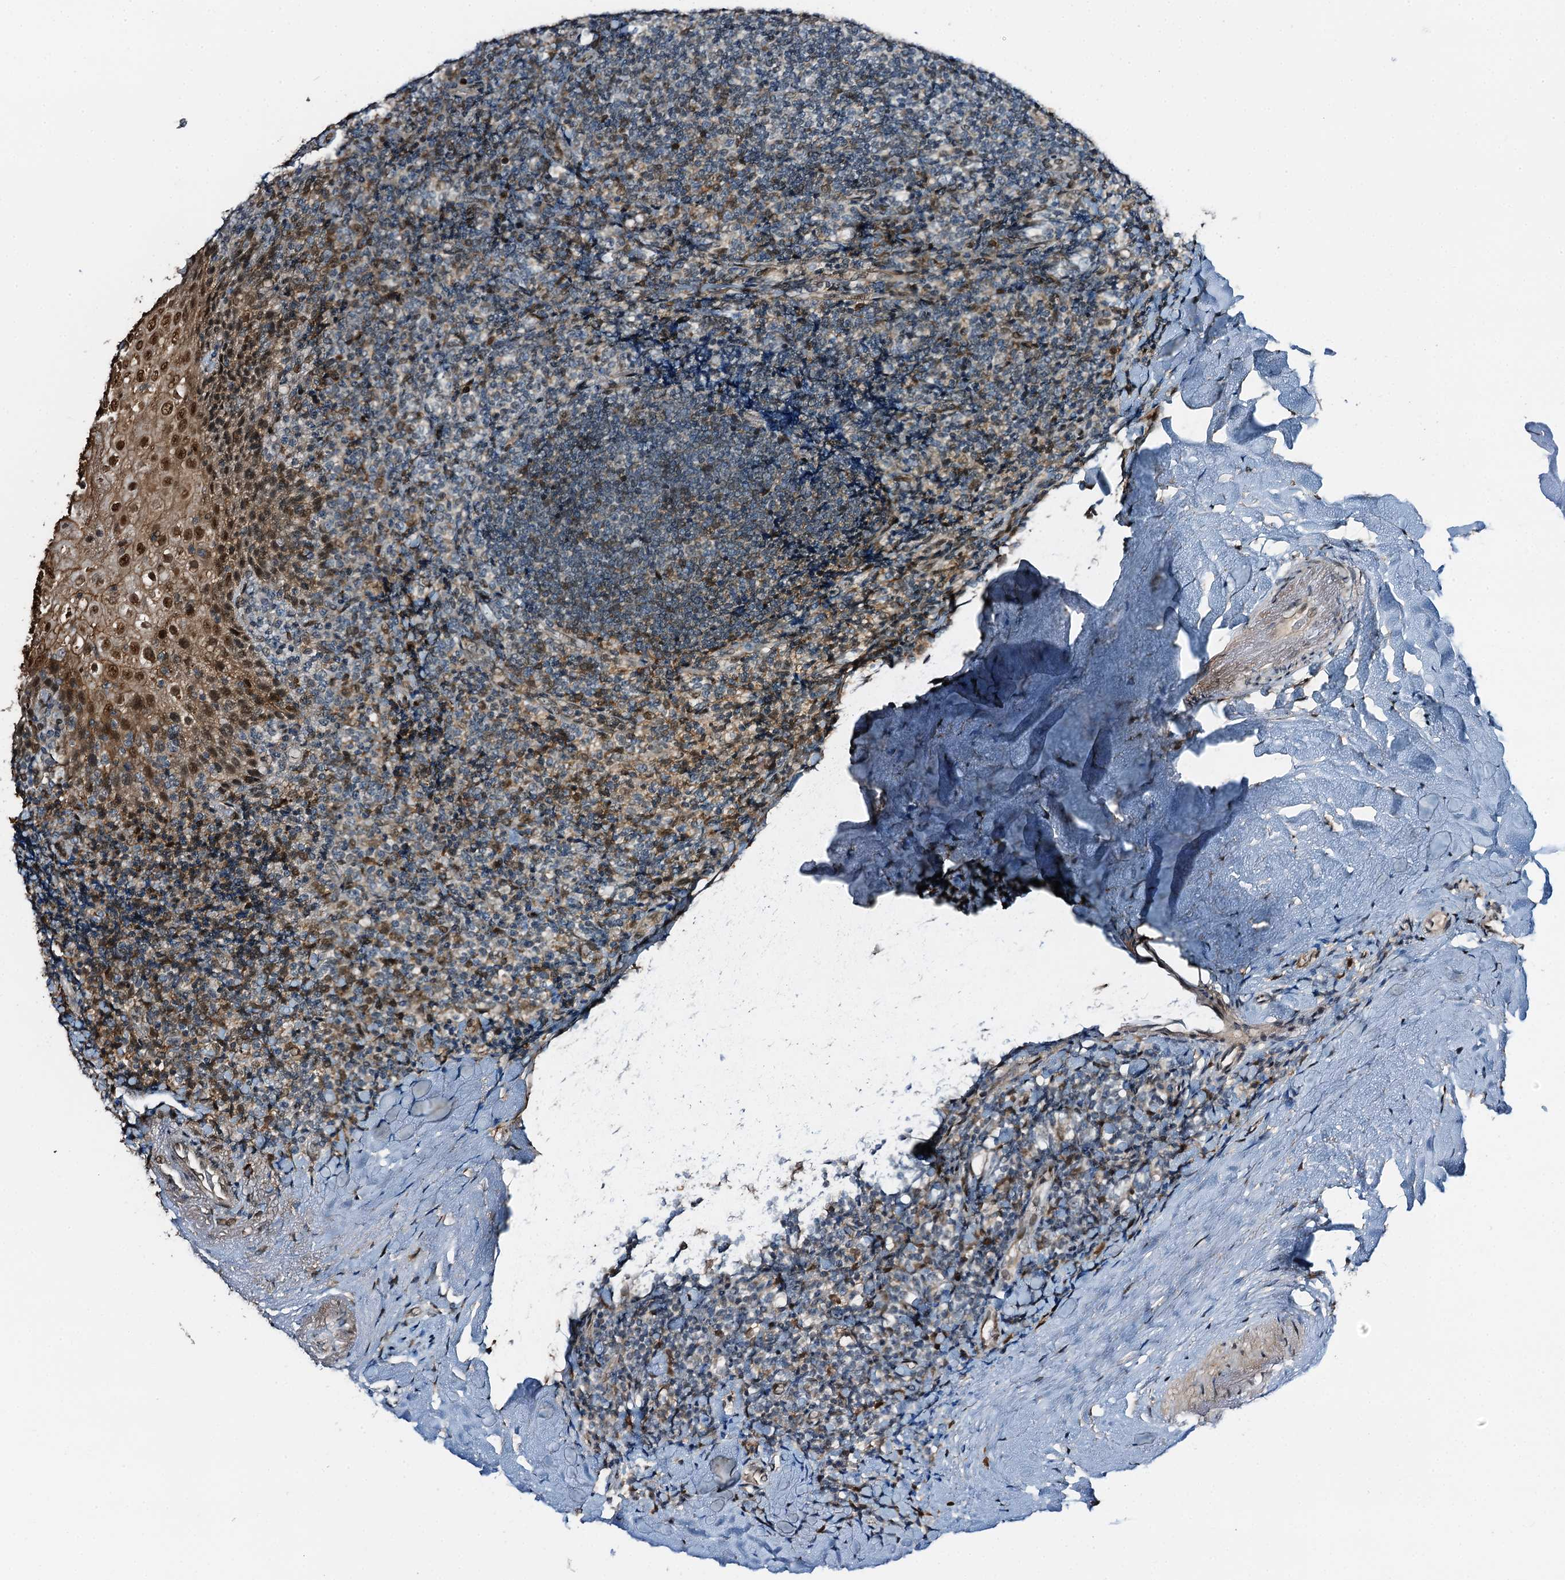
{"staining": {"intensity": "negative", "quantity": "none", "location": "none"}, "tissue": "tonsil", "cell_type": "Germinal center cells", "image_type": "normal", "snomed": [{"axis": "morphology", "description": "Normal tissue, NOS"}, {"axis": "topography", "description": "Tonsil"}], "caption": "Histopathology image shows no significant protein expression in germinal center cells of normal tonsil.", "gene": "ZNF609", "patient": {"sex": "male", "age": 37}}